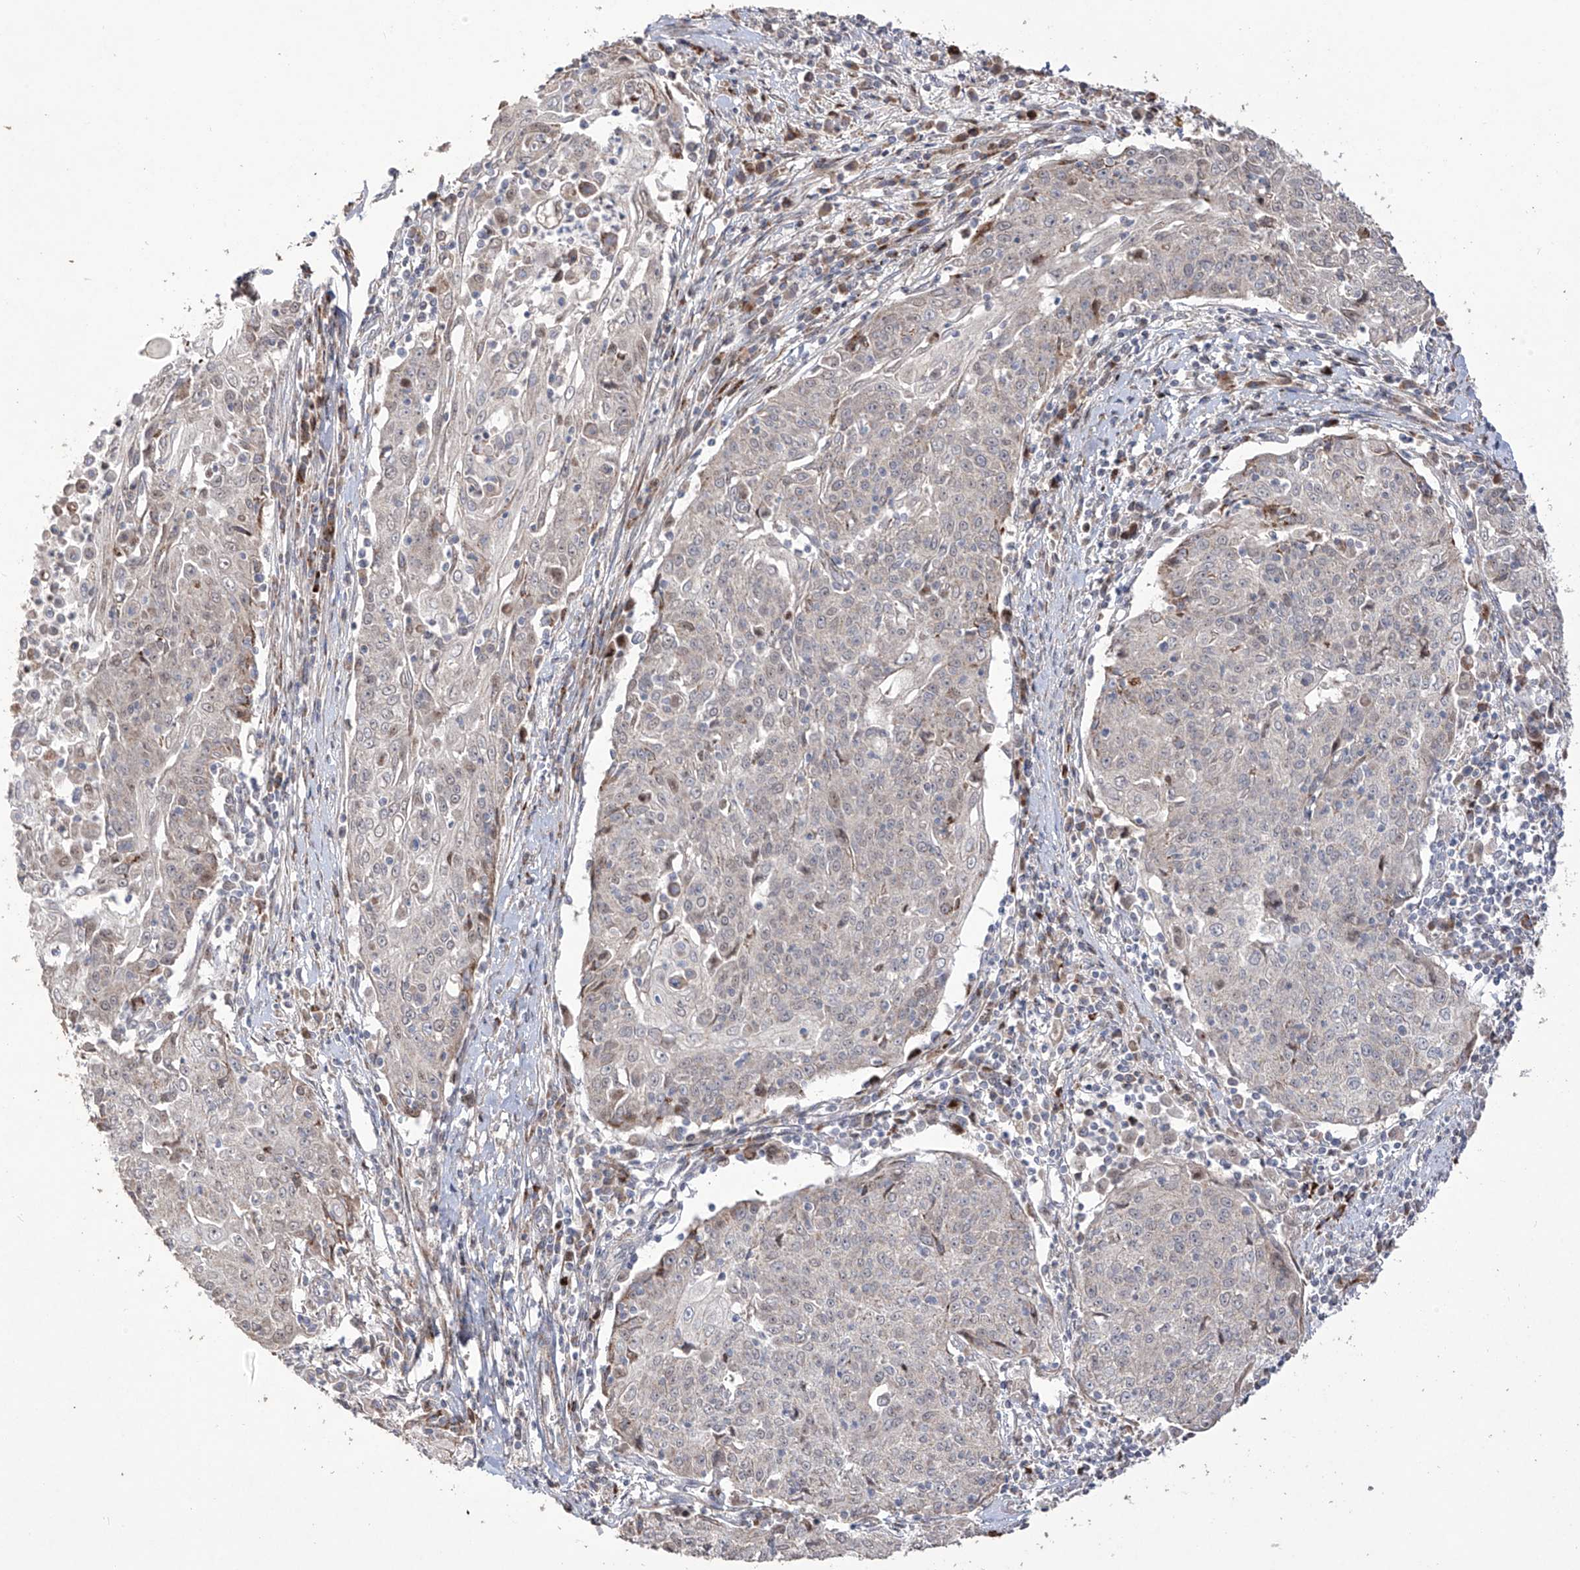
{"staining": {"intensity": "negative", "quantity": "none", "location": "none"}, "tissue": "cervical cancer", "cell_type": "Tumor cells", "image_type": "cancer", "snomed": [{"axis": "morphology", "description": "Squamous cell carcinoma, NOS"}, {"axis": "topography", "description": "Cervix"}], "caption": "The photomicrograph displays no staining of tumor cells in squamous cell carcinoma (cervical).", "gene": "YKT6", "patient": {"sex": "female", "age": 48}}